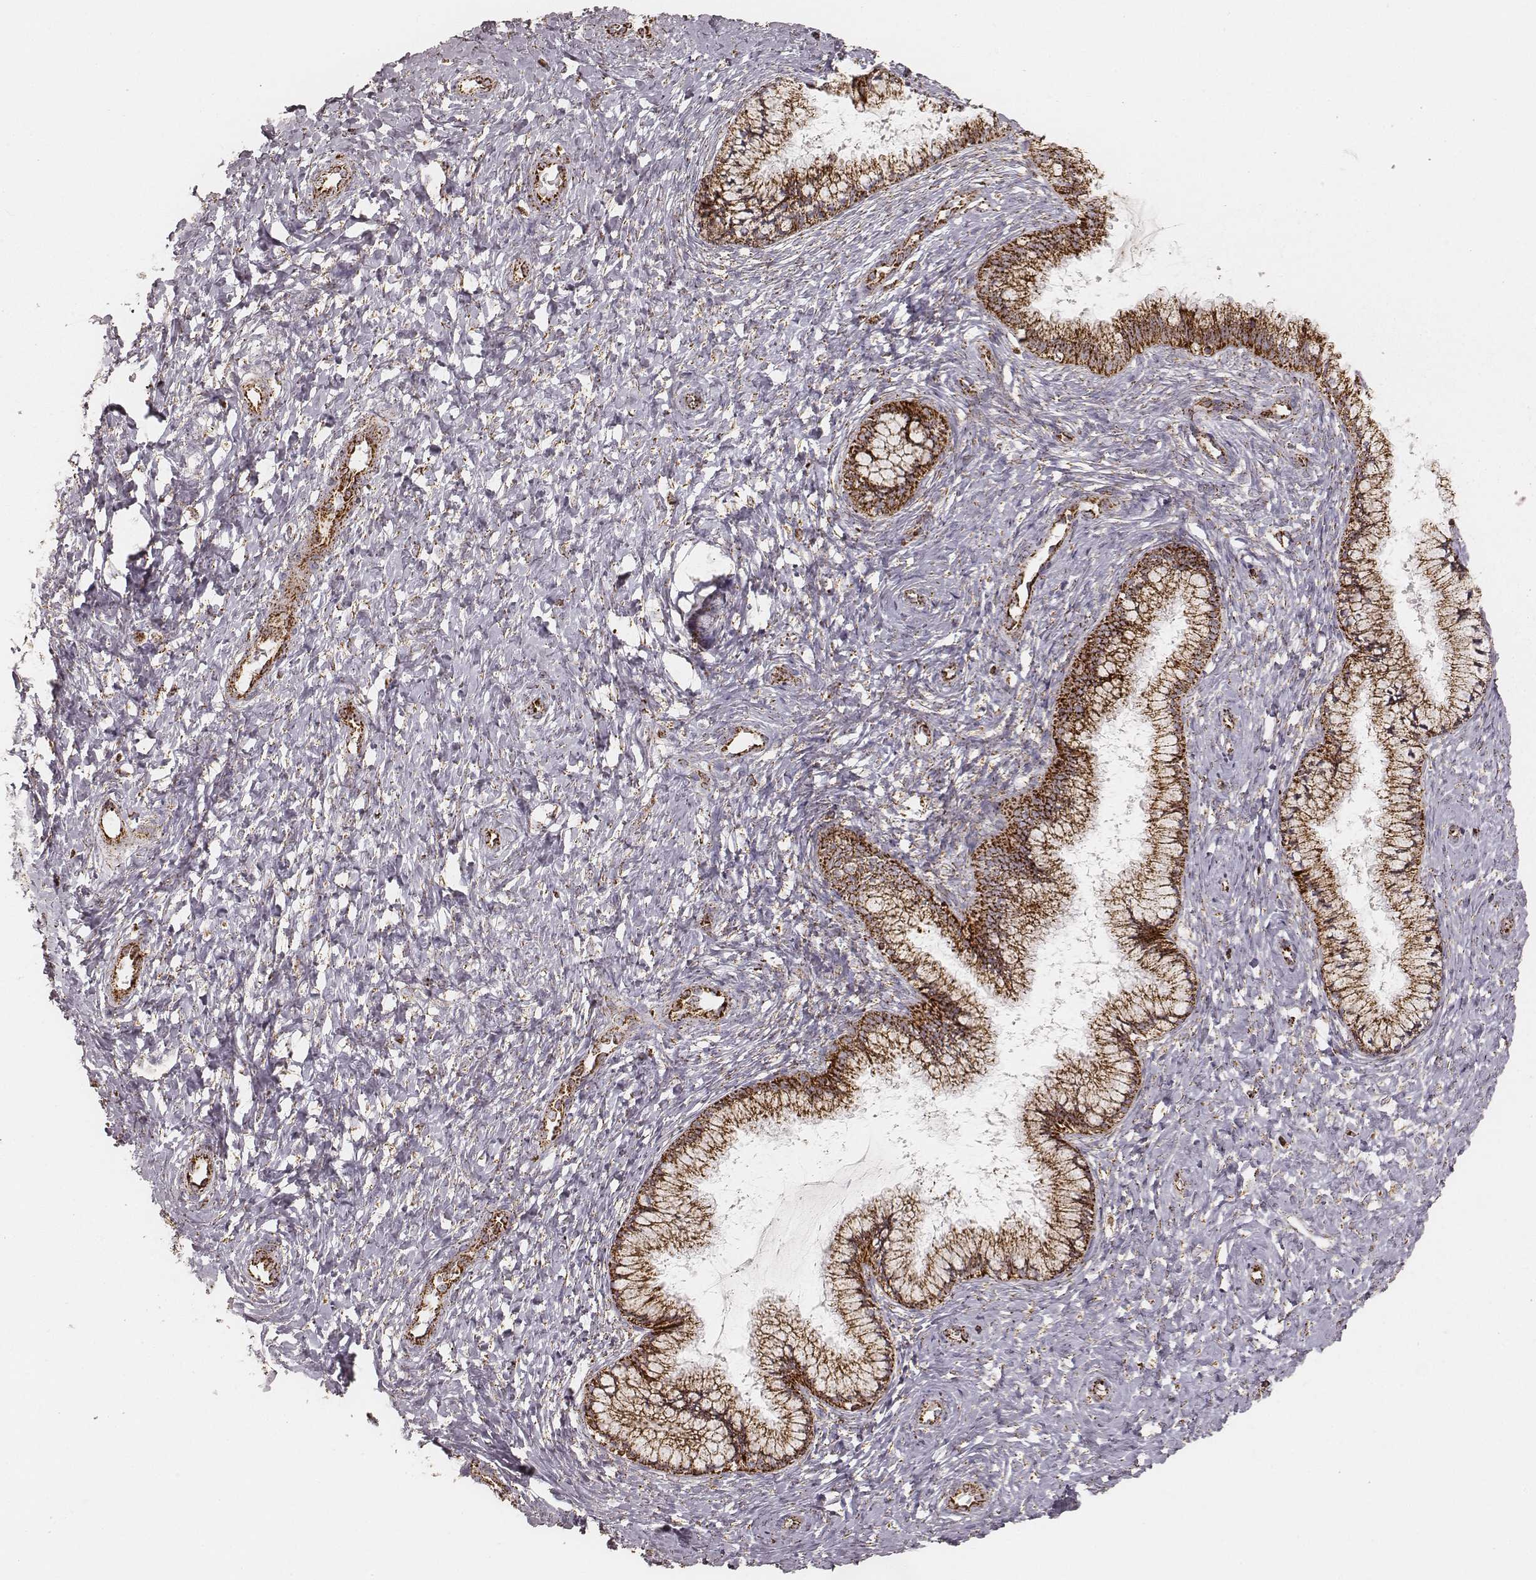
{"staining": {"intensity": "strong", "quantity": ">75%", "location": "cytoplasmic/membranous"}, "tissue": "cervix", "cell_type": "Glandular cells", "image_type": "normal", "snomed": [{"axis": "morphology", "description": "Normal tissue, NOS"}, {"axis": "topography", "description": "Cervix"}], "caption": "This is a micrograph of immunohistochemistry (IHC) staining of normal cervix, which shows strong positivity in the cytoplasmic/membranous of glandular cells.", "gene": "CS", "patient": {"sex": "female", "age": 37}}